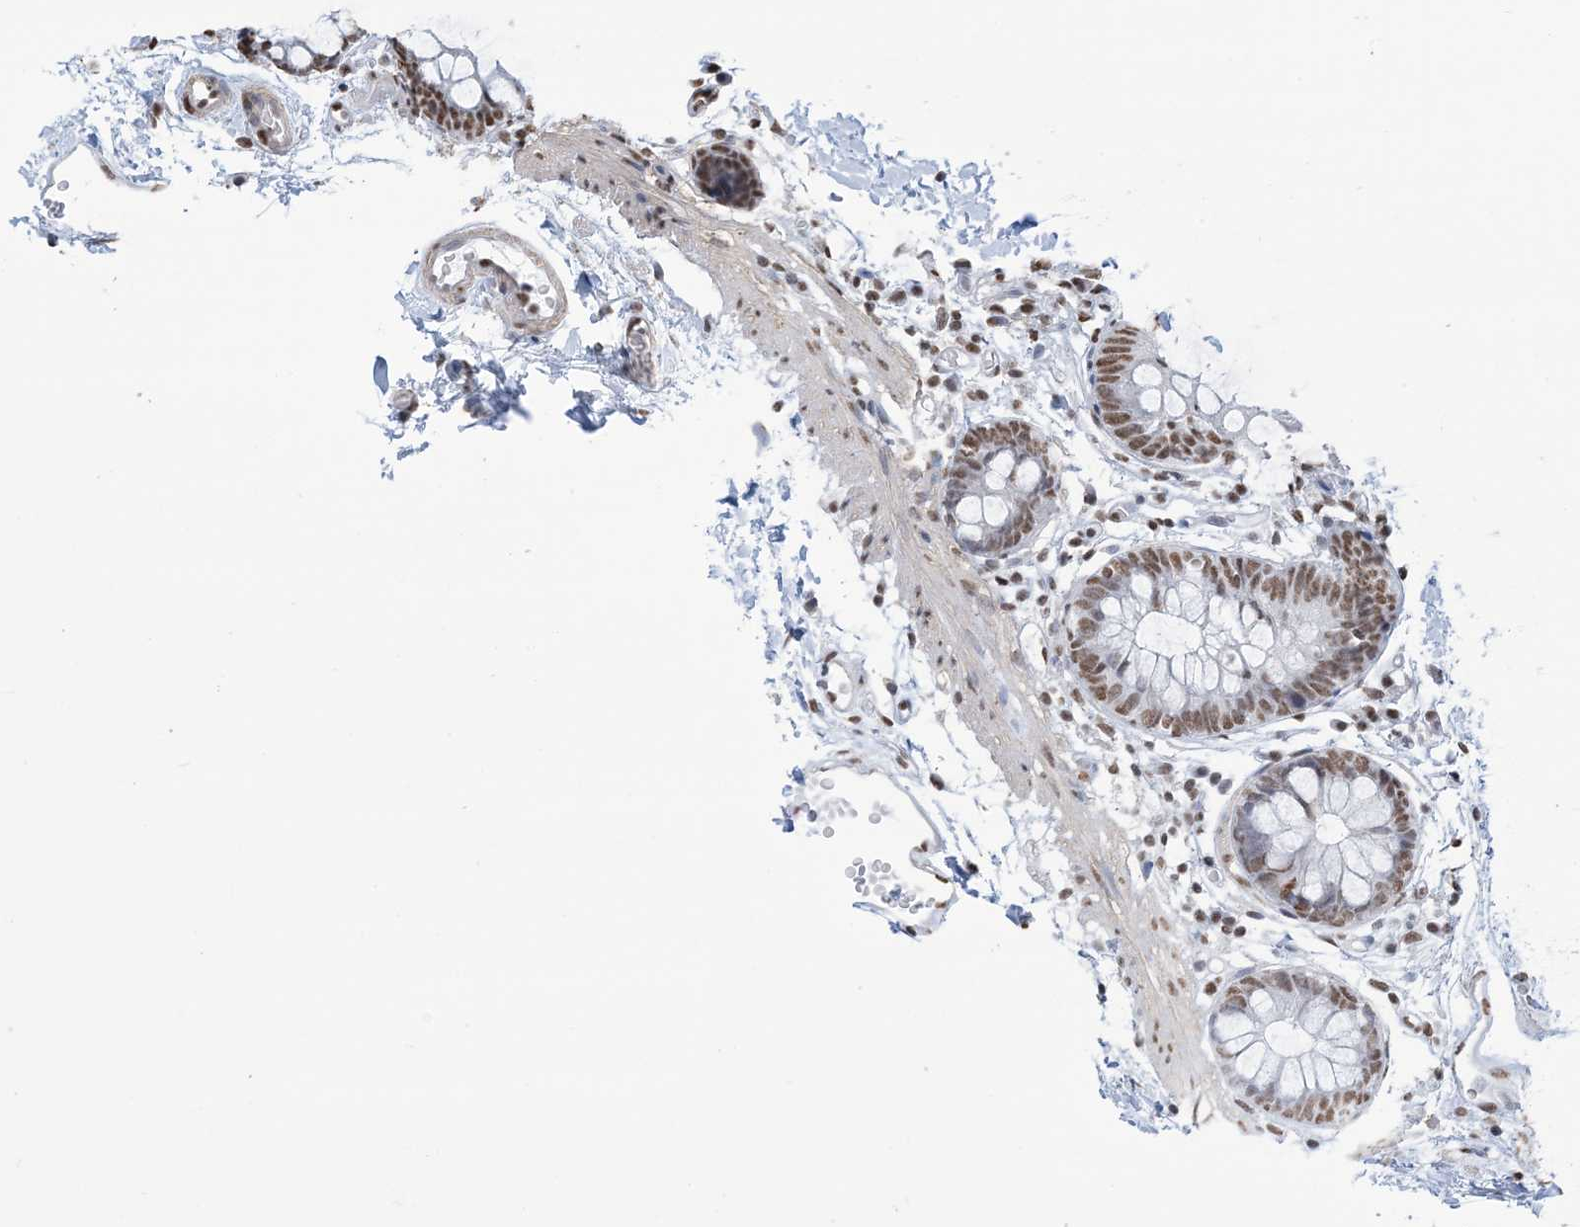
{"staining": {"intensity": "moderate", "quantity": ">75%", "location": "nuclear"}, "tissue": "colon", "cell_type": "Endothelial cells", "image_type": "normal", "snomed": [{"axis": "morphology", "description": "Normal tissue, NOS"}, {"axis": "topography", "description": "Colon"}], "caption": "IHC micrograph of benign colon stained for a protein (brown), which shows medium levels of moderate nuclear expression in approximately >75% of endothelial cells.", "gene": "ZNF792", "patient": {"sex": "male", "age": 56}}